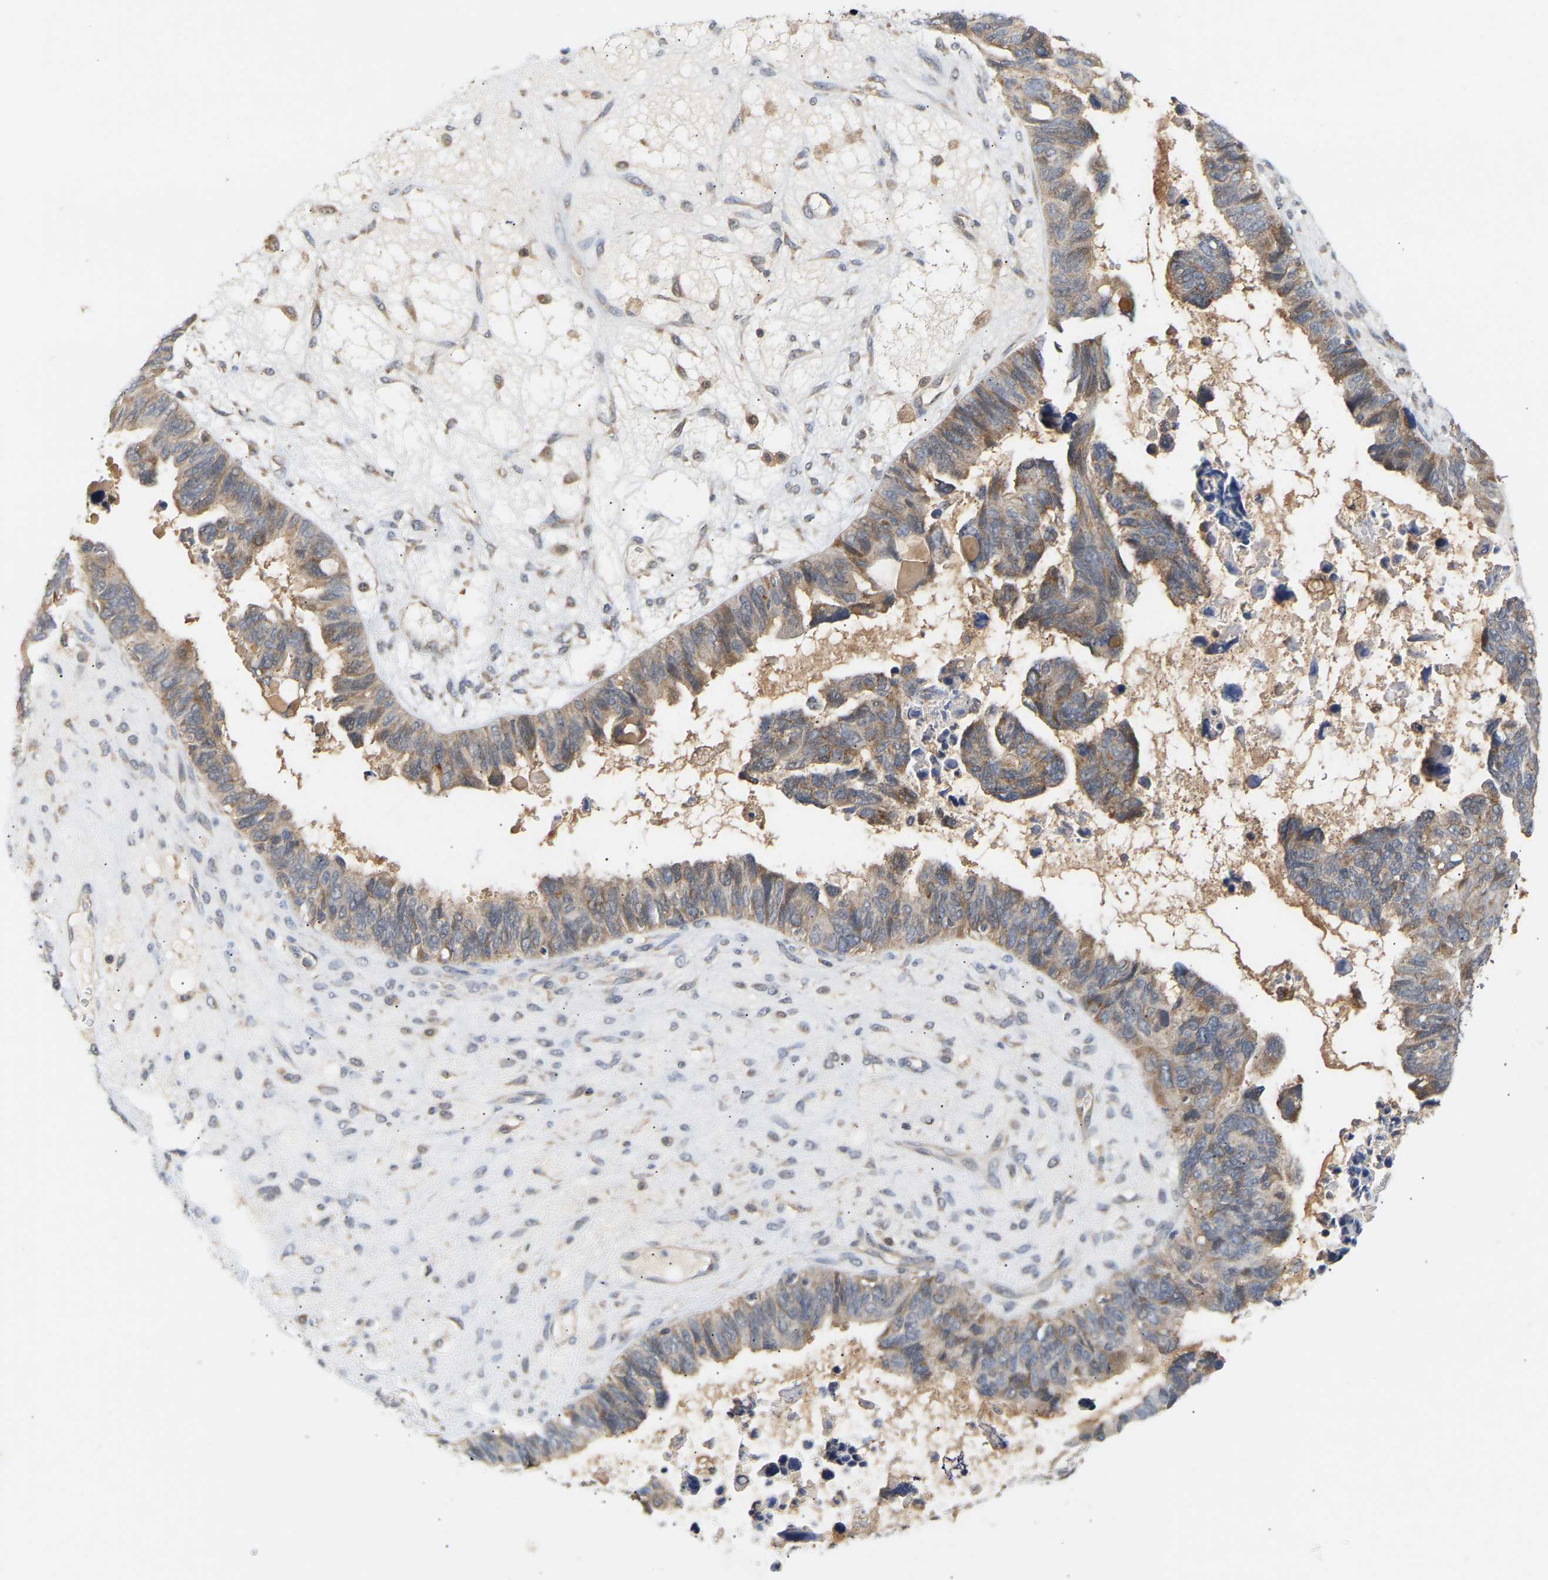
{"staining": {"intensity": "weak", "quantity": ">75%", "location": "cytoplasmic/membranous"}, "tissue": "ovarian cancer", "cell_type": "Tumor cells", "image_type": "cancer", "snomed": [{"axis": "morphology", "description": "Cystadenocarcinoma, serous, NOS"}, {"axis": "topography", "description": "Ovary"}], "caption": "A histopathology image showing weak cytoplasmic/membranous expression in about >75% of tumor cells in ovarian serous cystadenocarcinoma, as visualized by brown immunohistochemical staining.", "gene": "TPMT", "patient": {"sex": "female", "age": 79}}